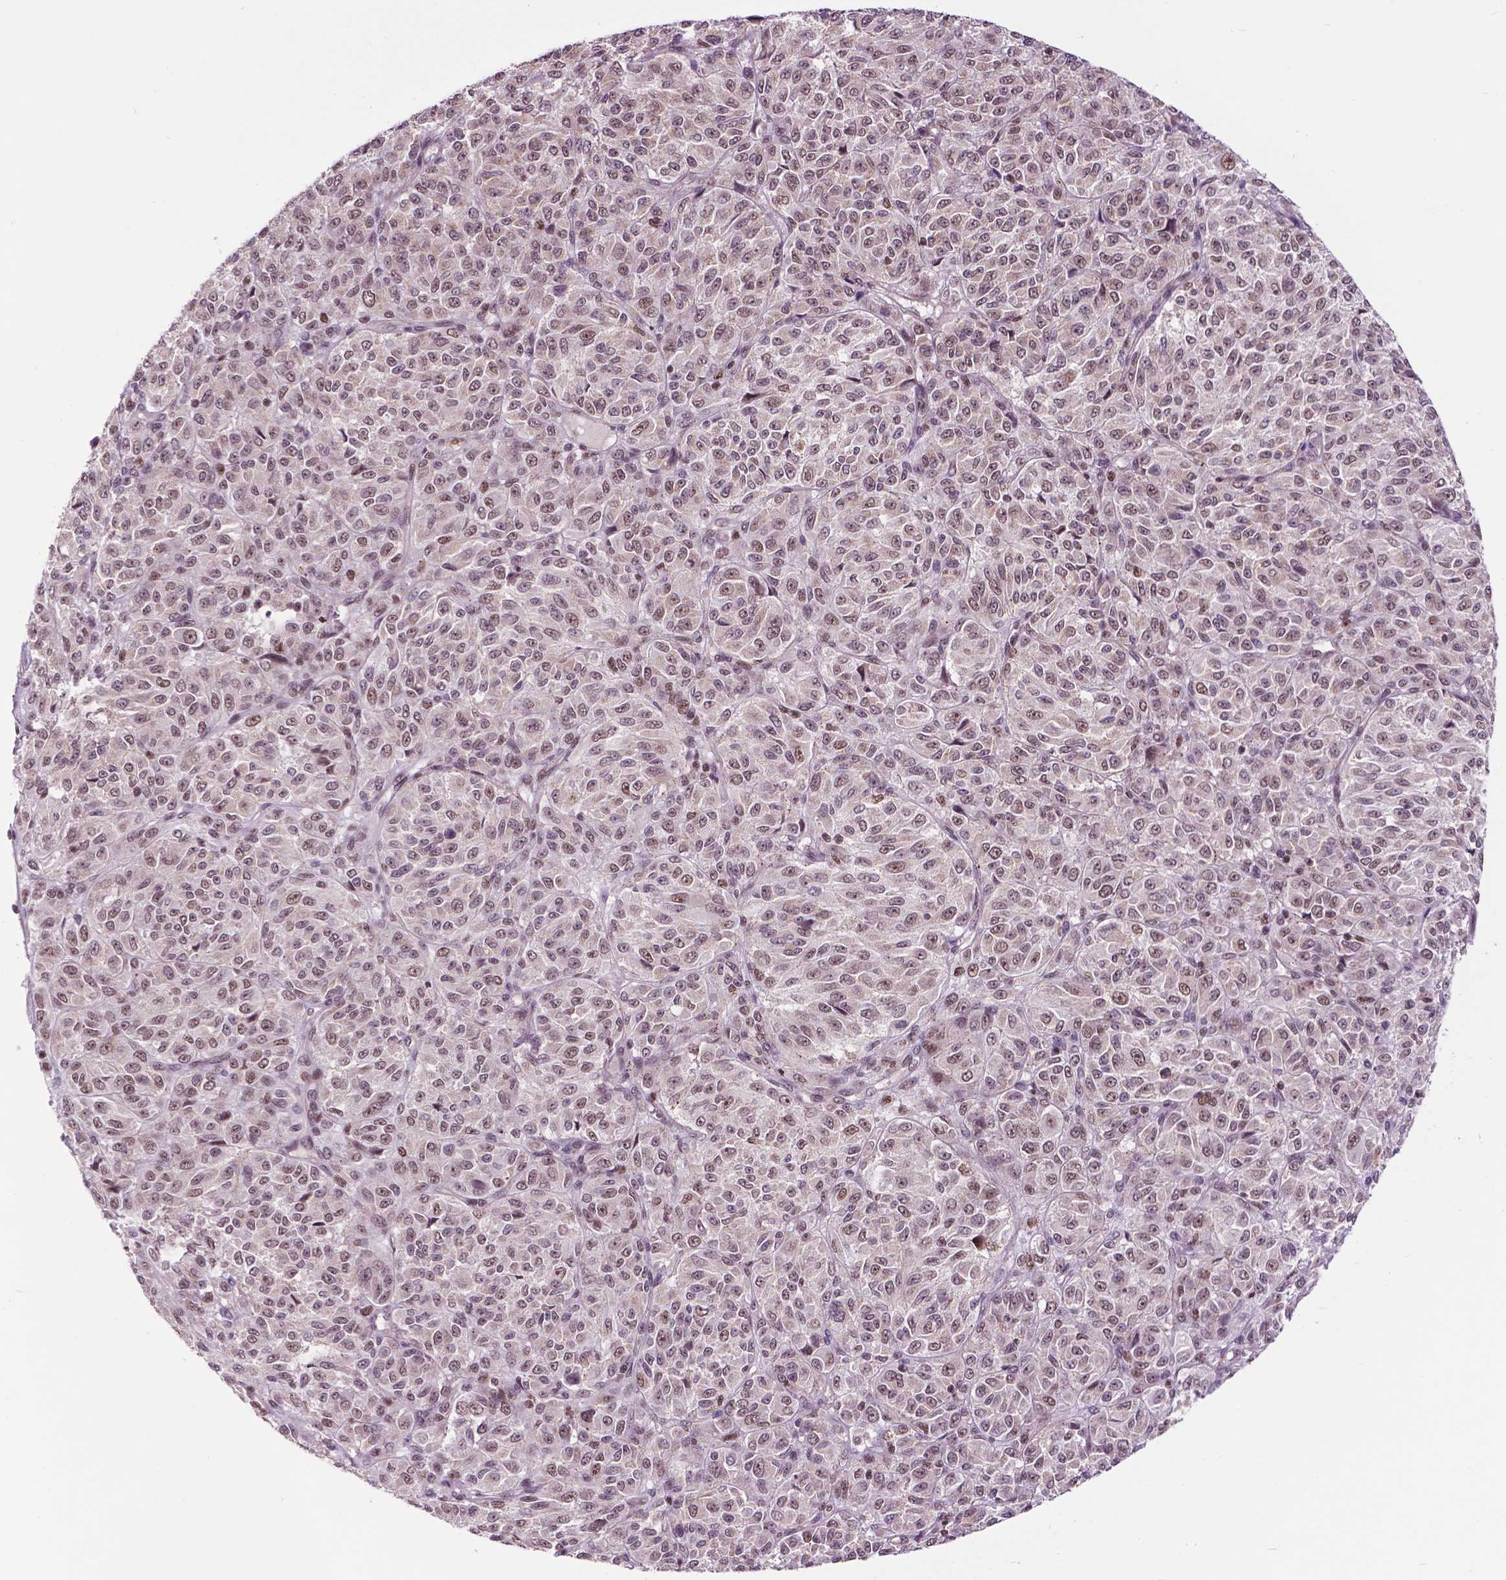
{"staining": {"intensity": "moderate", "quantity": "<25%", "location": "nuclear"}, "tissue": "melanoma", "cell_type": "Tumor cells", "image_type": "cancer", "snomed": [{"axis": "morphology", "description": "Malignant melanoma, Metastatic site"}, {"axis": "topography", "description": "Brain"}], "caption": "The histopathology image displays immunohistochemical staining of melanoma. There is moderate nuclear expression is appreciated in about <25% of tumor cells.", "gene": "EAF1", "patient": {"sex": "female", "age": 56}}